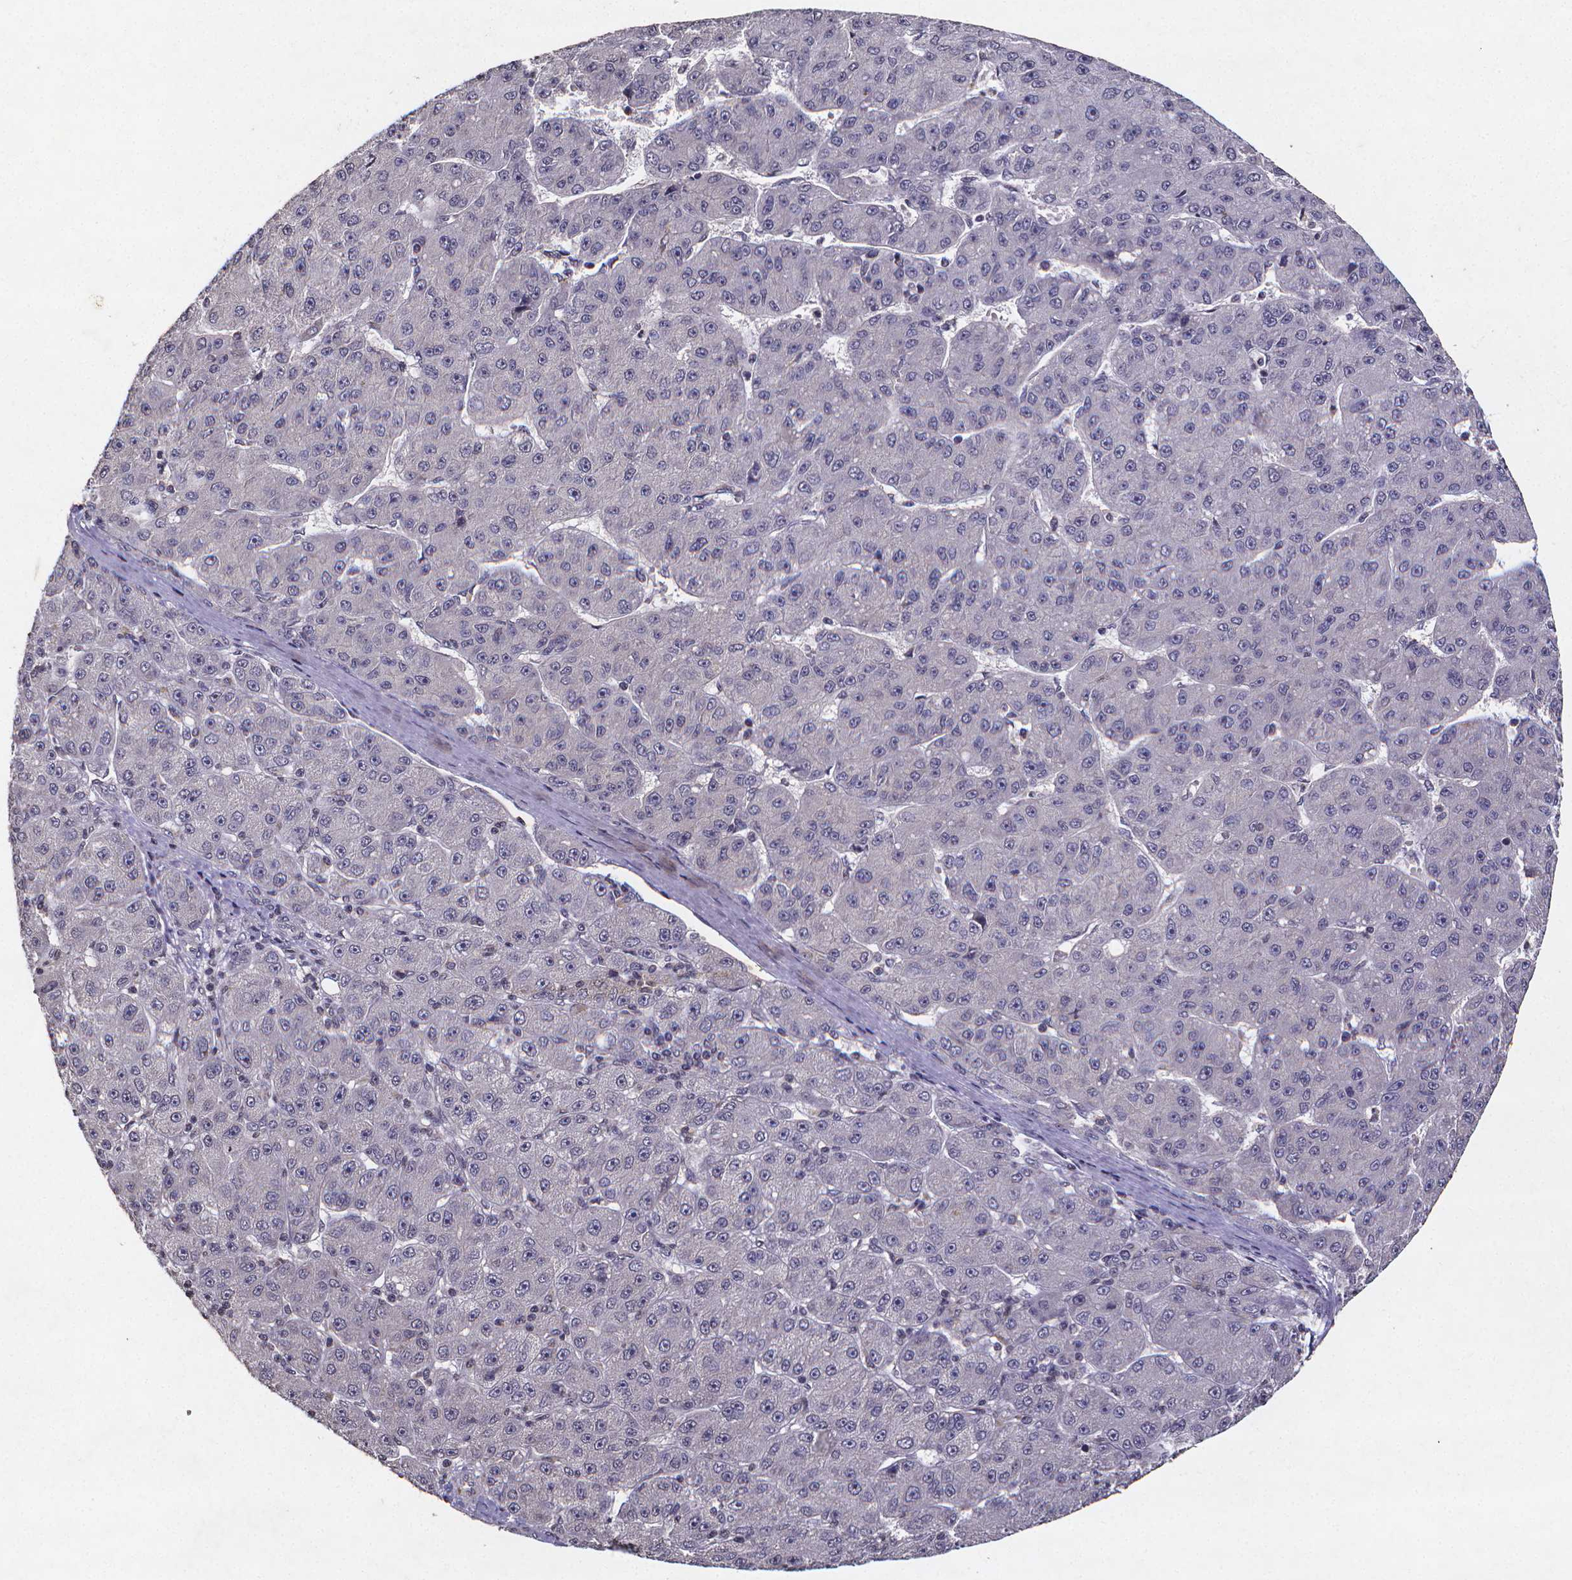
{"staining": {"intensity": "negative", "quantity": "none", "location": "none"}, "tissue": "liver cancer", "cell_type": "Tumor cells", "image_type": "cancer", "snomed": [{"axis": "morphology", "description": "Carcinoma, Hepatocellular, NOS"}, {"axis": "topography", "description": "Liver"}], "caption": "Immunohistochemistry (IHC) photomicrograph of neoplastic tissue: hepatocellular carcinoma (liver) stained with DAB exhibits no significant protein staining in tumor cells.", "gene": "TP73", "patient": {"sex": "male", "age": 67}}